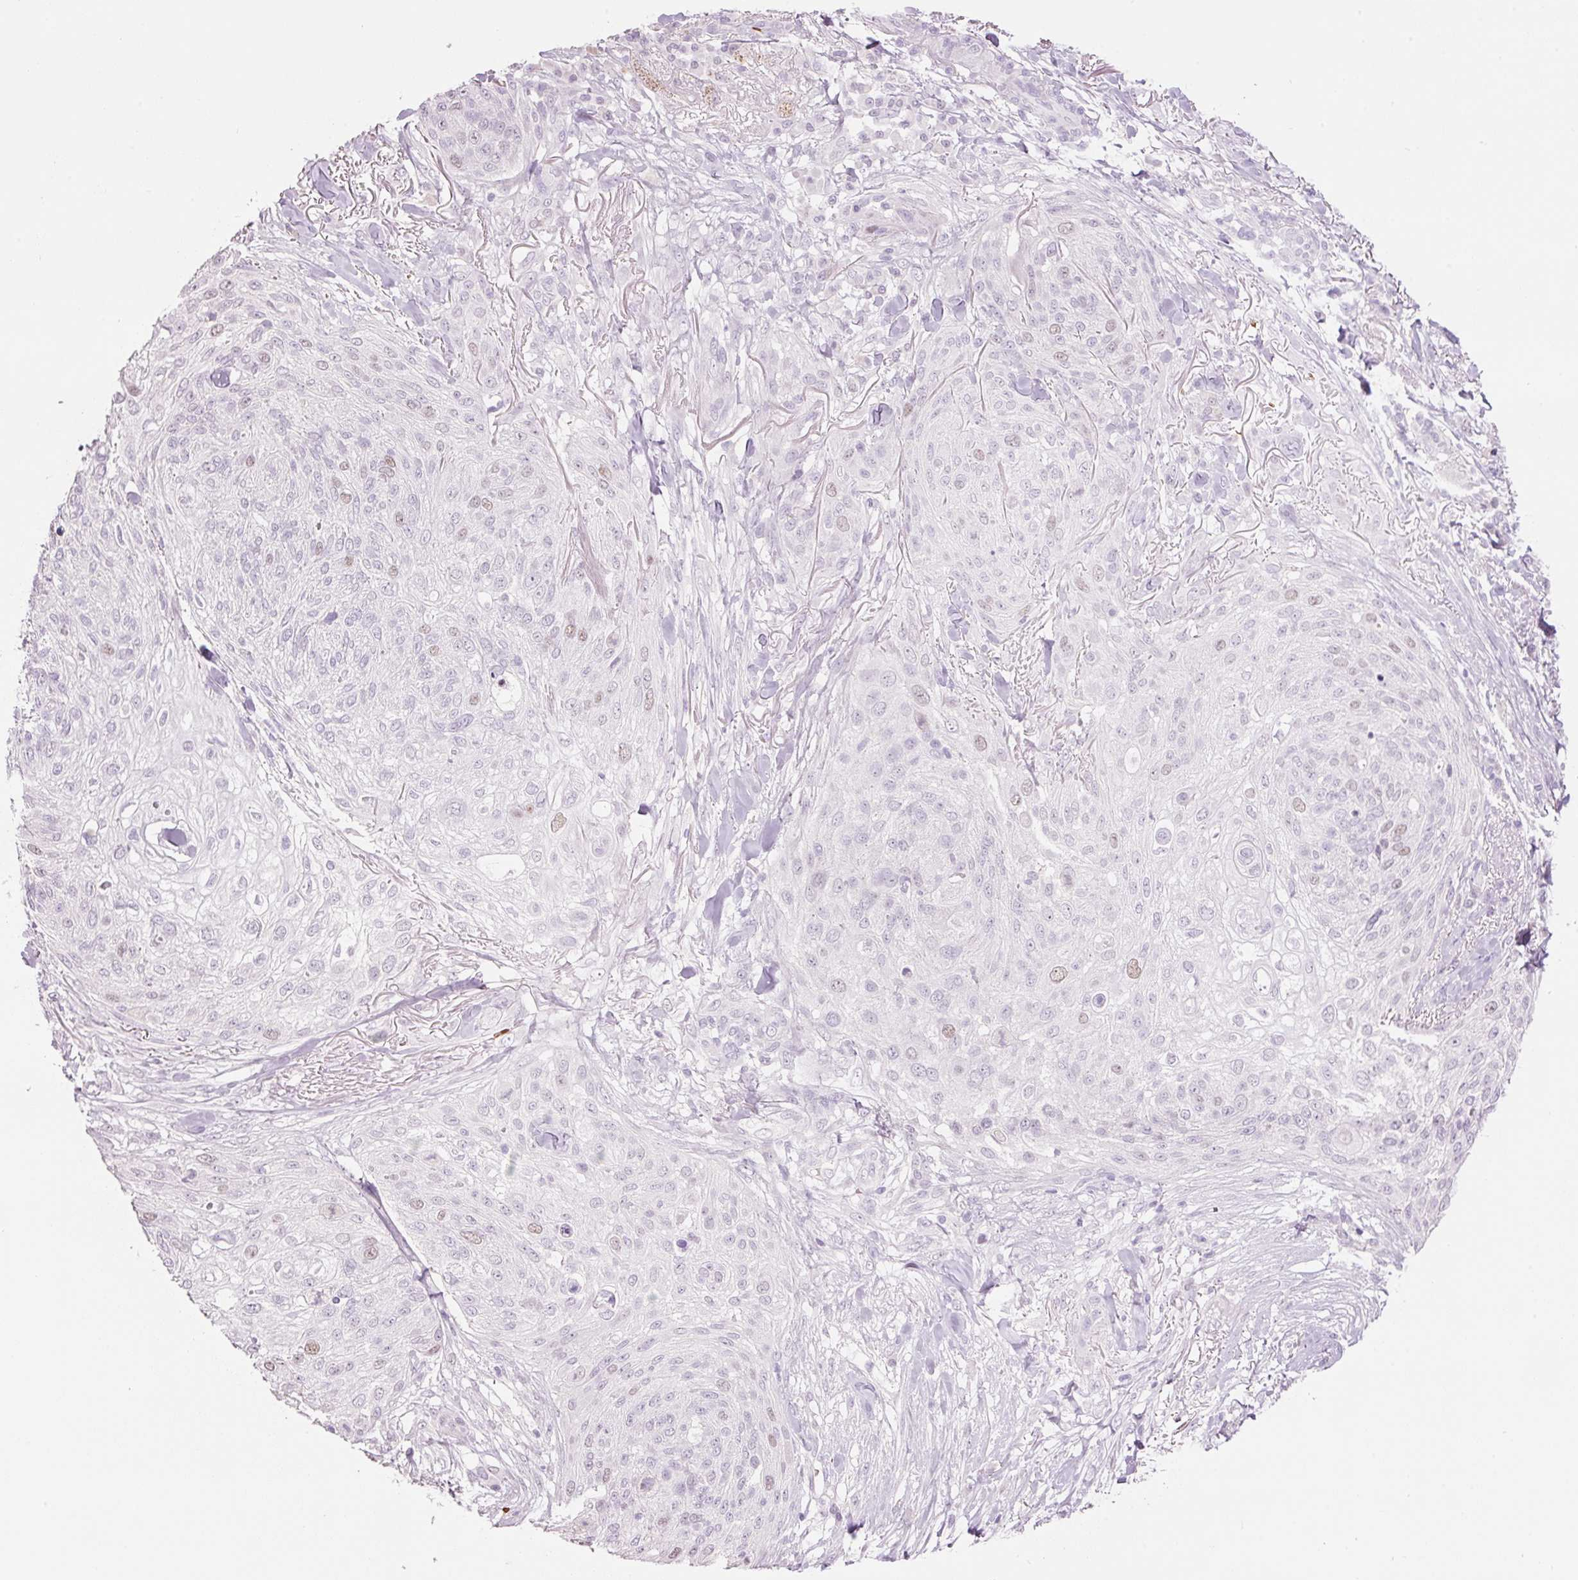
{"staining": {"intensity": "weak", "quantity": "<25%", "location": "nuclear"}, "tissue": "skin cancer", "cell_type": "Tumor cells", "image_type": "cancer", "snomed": [{"axis": "morphology", "description": "Squamous cell carcinoma, NOS"}, {"axis": "topography", "description": "Skin"}], "caption": "Skin cancer was stained to show a protein in brown. There is no significant staining in tumor cells.", "gene": "LY6G6D", "patient": {"sex": "female", "age": 87}}